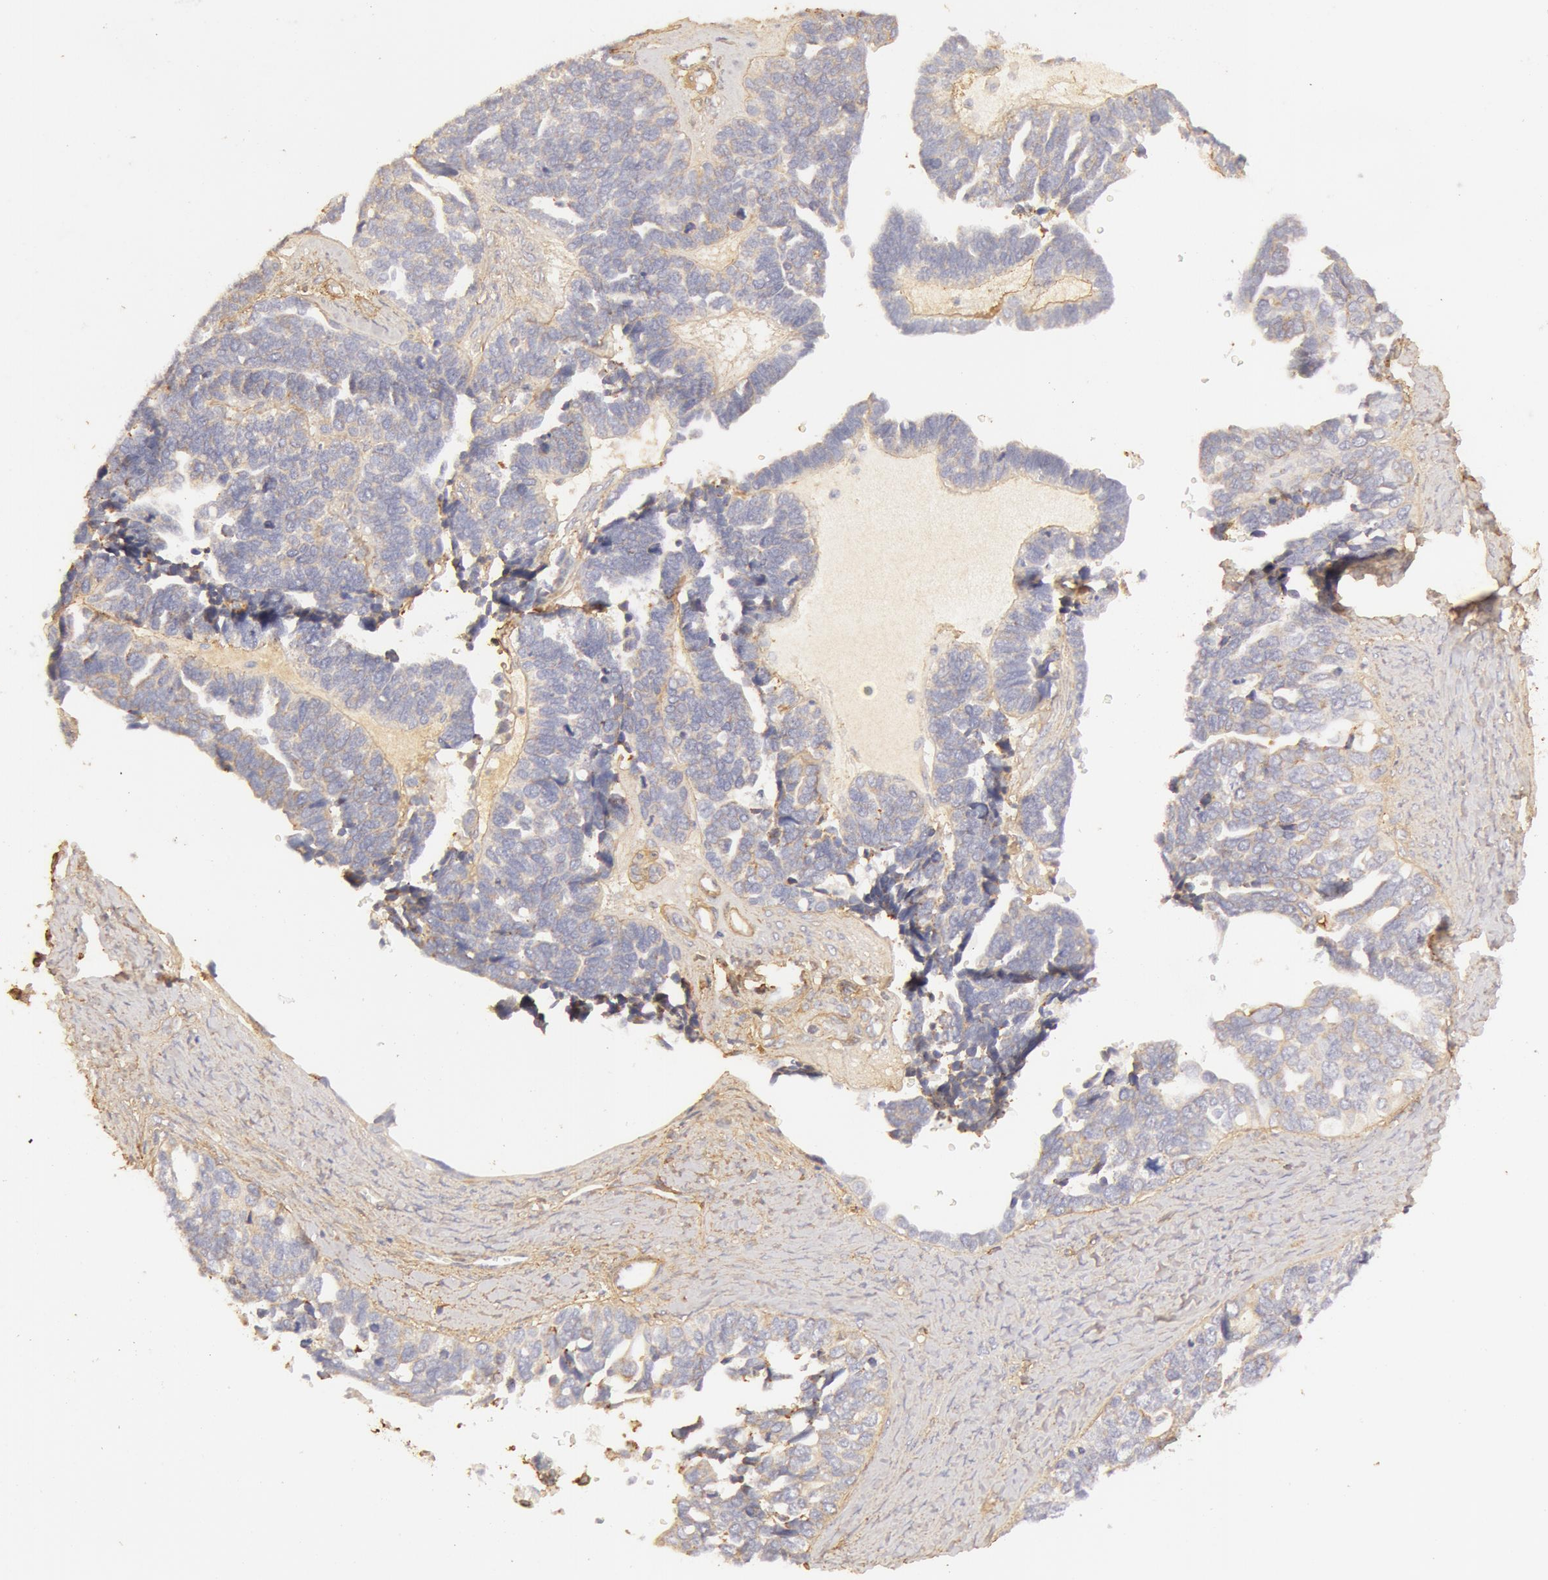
{"staining": {"intensity": "weak", "quantity": "<25%", "location": "cytoplasmic/membranous"}, "tissue": "ovarian cancer", "cell_type": "Tumor cells", "image_type": "cancer", "snomed": [{"axis": "morphology", "description": "Cystadenocarcinoma, serous, NOS"}, {"axis": "topography", "description": "Ovary"}], "caption": "An immunohistochemistry (IHC) micrograph of serous cystadenocarcinoma (ovarian) is shown. There is no staining in tumor cells of serous cystadenocarcinoma (ovarian). (DAB (3,3'-diaminobenzidine) IHC with hematoxylin counter stain).", "gene": "COL4A1", "patient": {"sex": "female", "age": 77}}